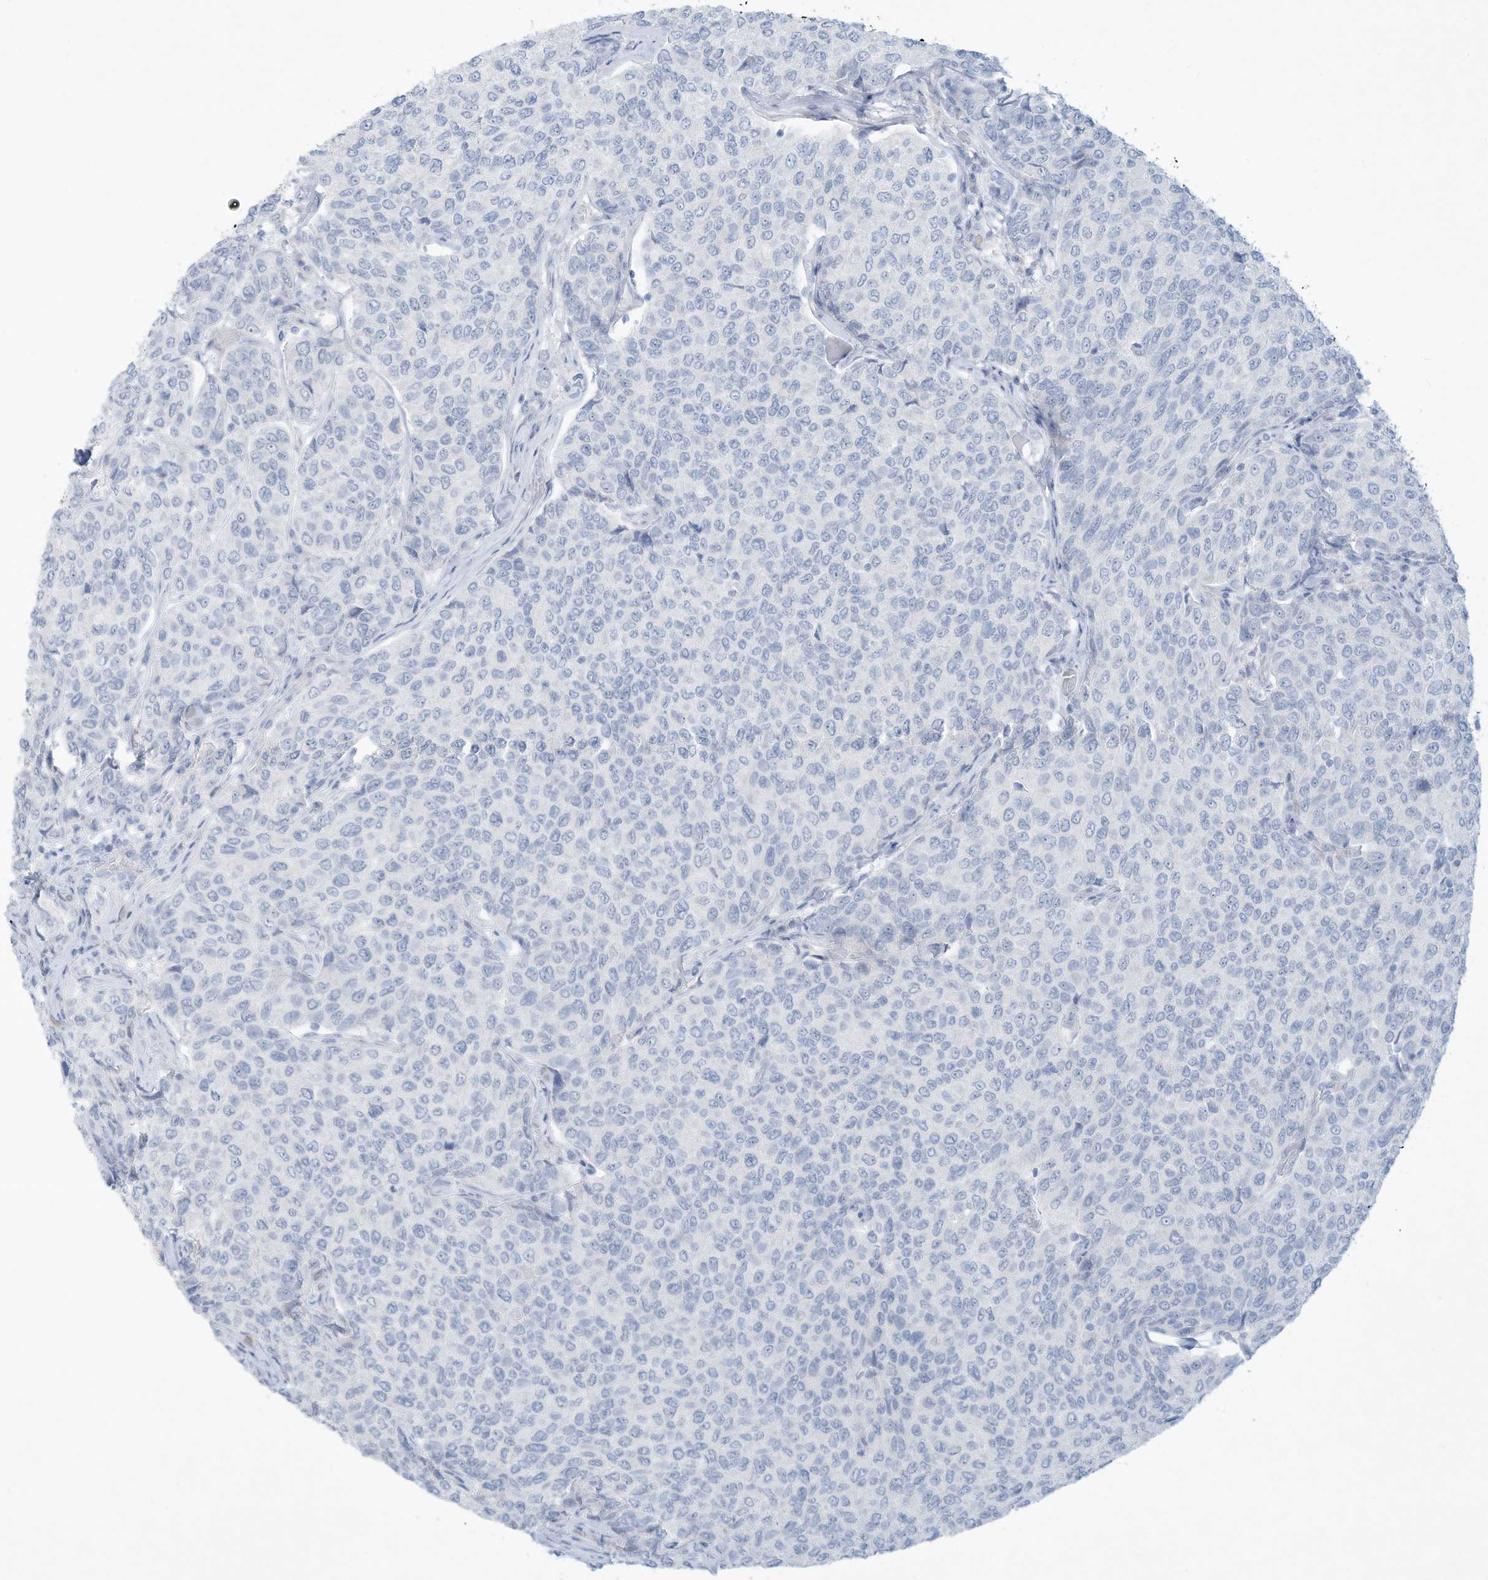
{"staining": {"intensity": "negative", "quantity": "none", "location": "none"}, "tissue": "breast cancer", "cell_type": "Tumor cells", "image_type": "cancer", "snomed": [{"axis": "morphology", "description": "Duct carcinoma"}, {"axis": "topography", "description": "Breast"}], "caption": "IHC of breast infiltrating ductal carcinoma demonstrates no staining in tumor cells.", "gene": "PAX6", "patient": {"sex": "female", "age": 55}}